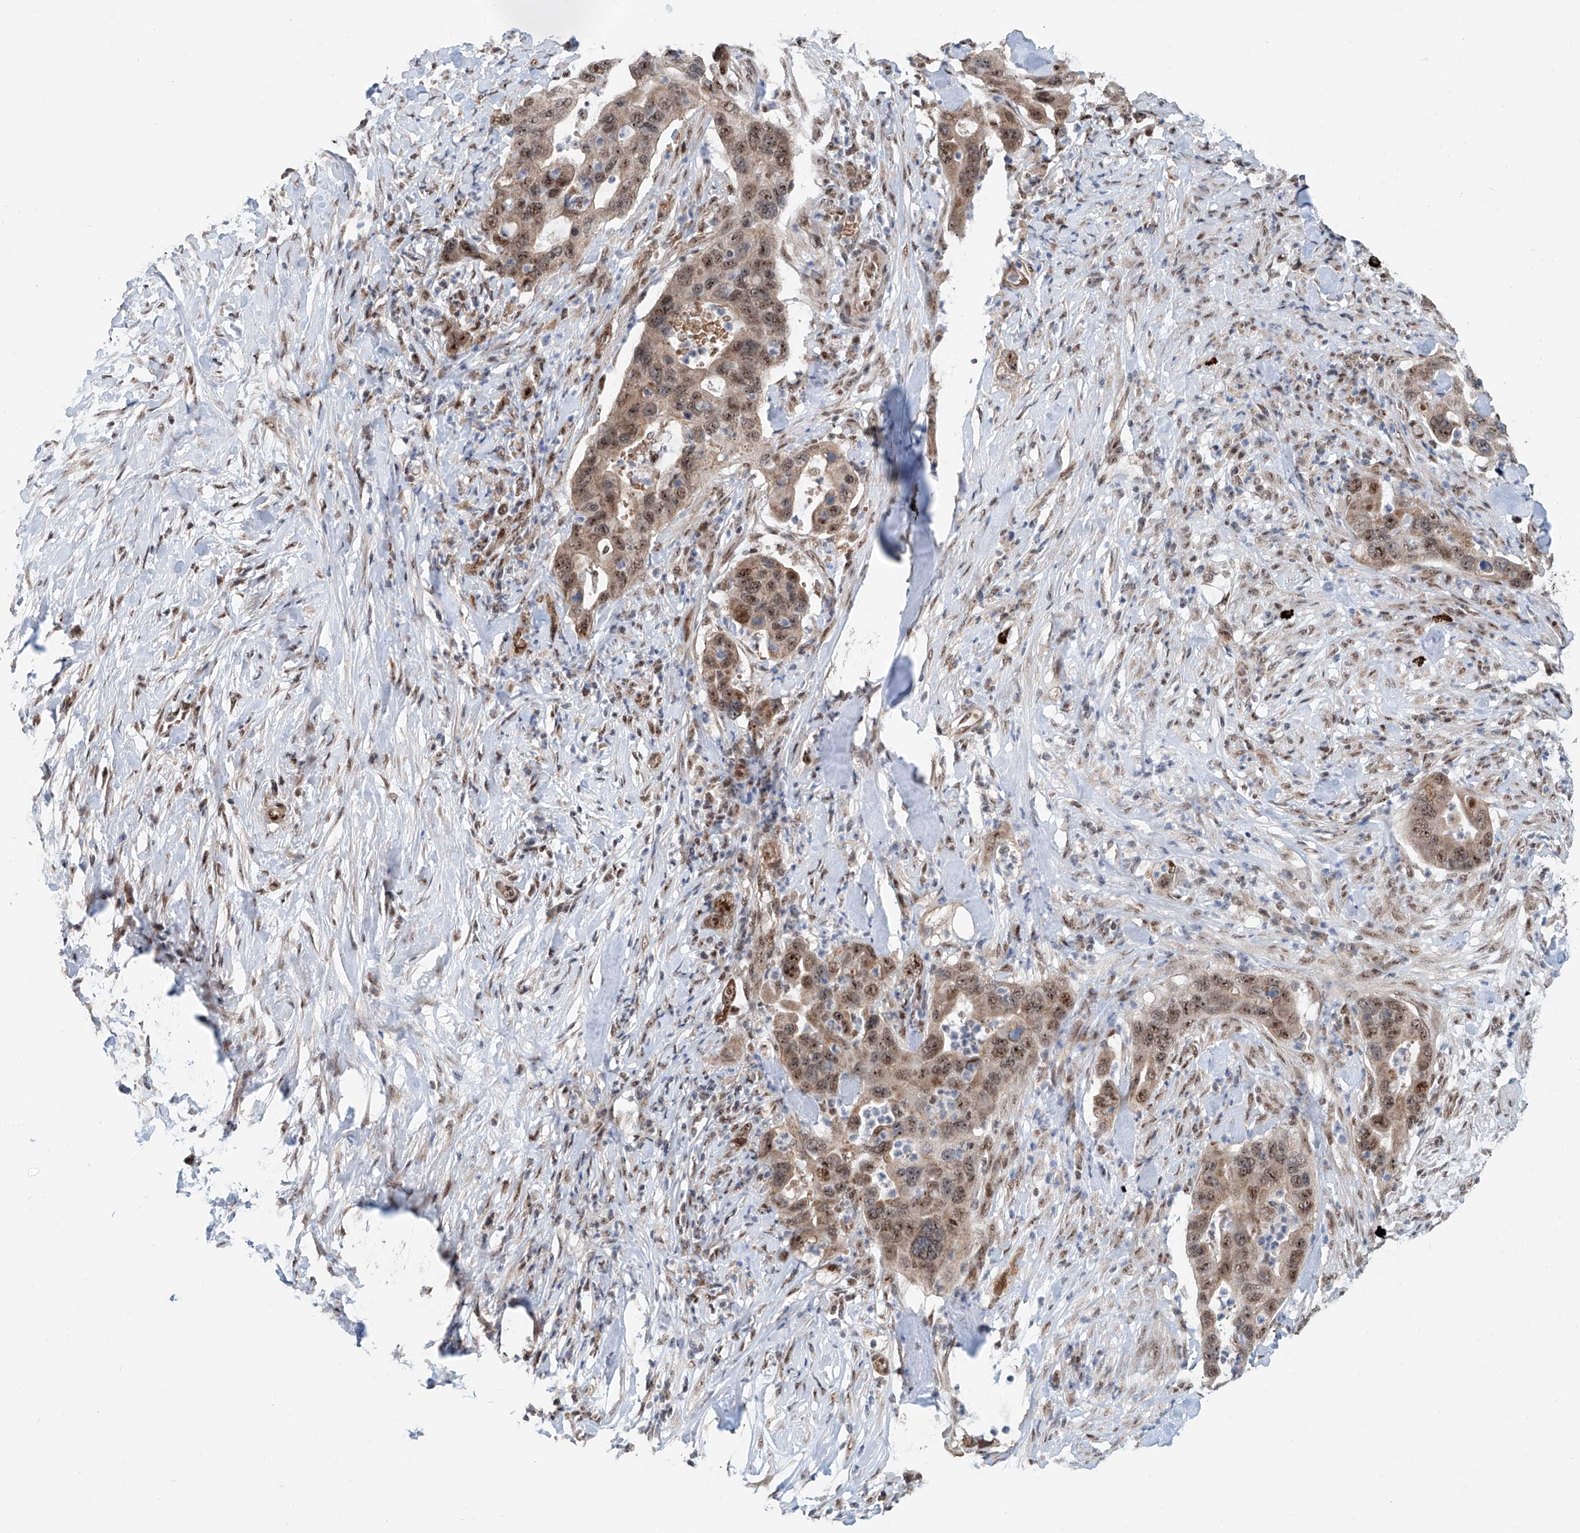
{"staining": {"intensity": "moderate", "quantity": ">75%", "location": "cytoplasmic/membranous,nuclear"}, "tissue": "pancreatic cancer", "cell_type": "Tumor cells", "image_type": "cancer", "snomed": [{"axis": "morphology", "description": "Adenocarcinoma, NOS"}, {"axis": "topography", "description": "Pancreas"}], "caption": "Immunohistochemistry (IHC) image of human pancreatic adenocarcinoma stained for a protein (brown), which shows medium levels of moderate cytoplasmic/membranous and nuclear staining in about >75% of tumor cells.", "gene": "SDE2", "patient": {"sex": "female", "age": 71}}